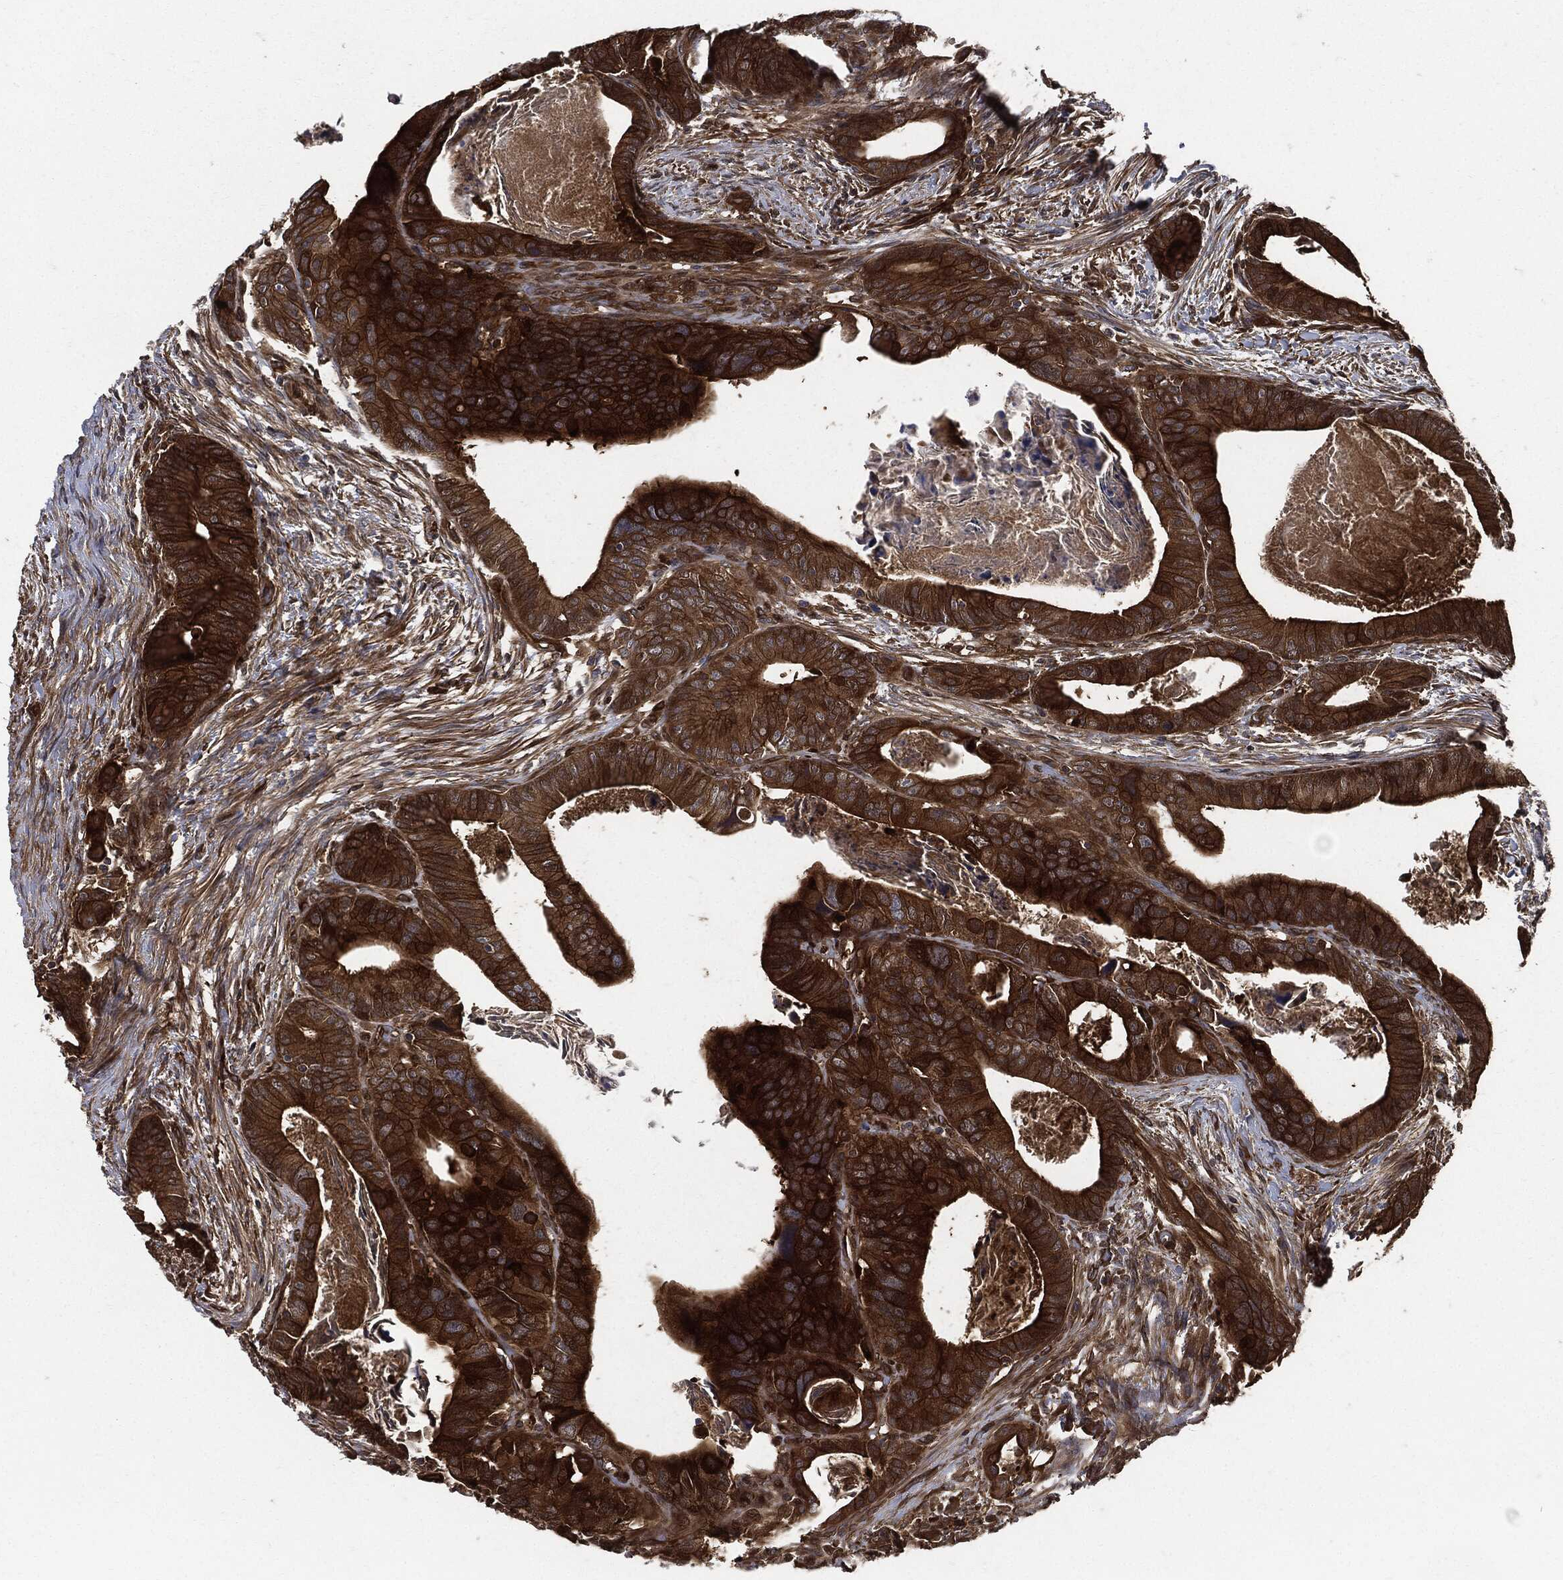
{"staining": {"intensity": "strong", "quantity": ">75%", "location": "cytoplasmic/membranous"}, "tissue": "colorectal cancer", "cell_type": "Tumor cells", "image_type": "cancer", "snomed": [{"axis": "morphology", "description": "Adenocarcinoma, NOS"}, {"axis": "topography", "description": "Rectum"}], "caption": "Immunohistochemical staining of colorectal adenocarcinoma shows high levels of strong cytoplasmic/membranous protein staining in approximately >75% of tumor cells.", "gene": "XPNPEP1", "patient": {"sex": "male", "age": 64}}